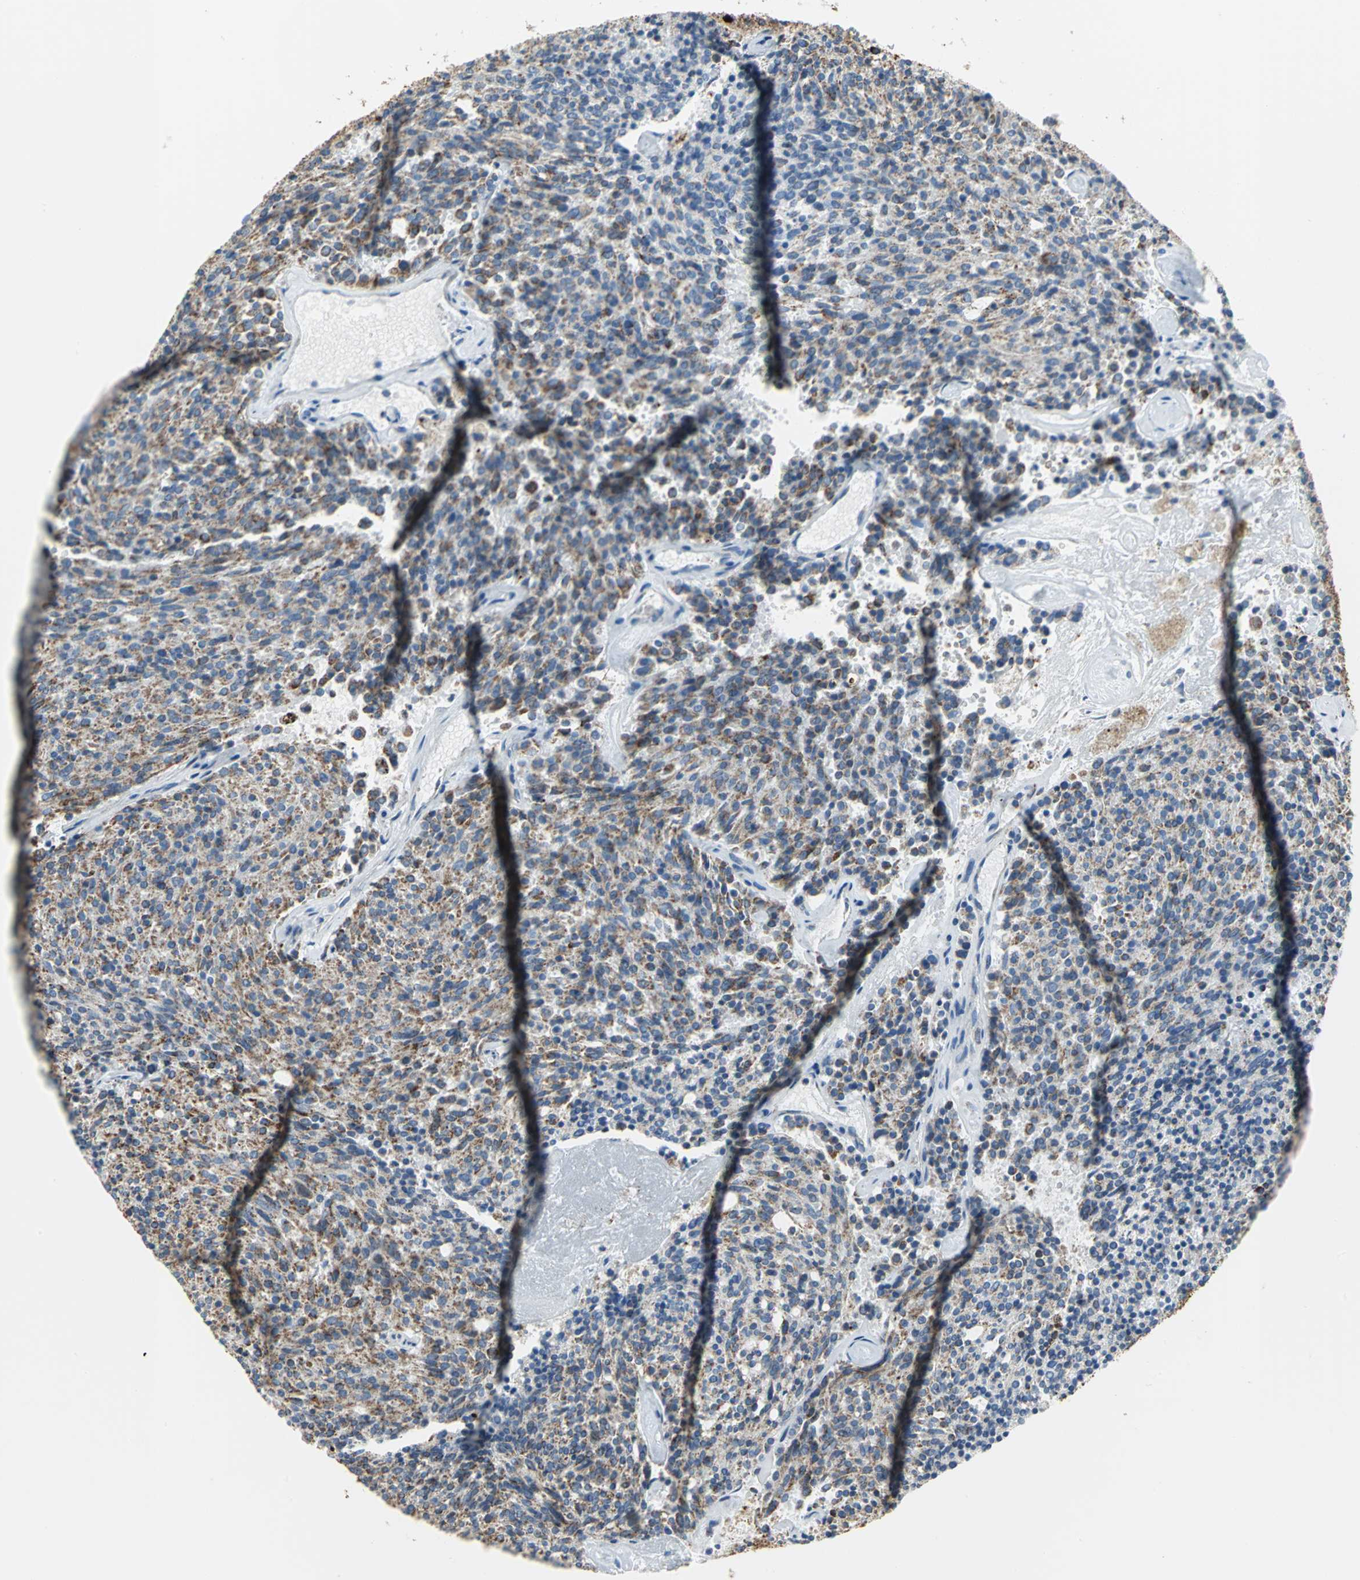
{"staining": {"intensity": "moderate", "quantity": ">75%", "location": "cytoplasmic/membranous"}, "tissue": "carcinoid", "cell_type": "Tumor cells", "image_type": "cancer", "snomed": [{"axis": "morphology", "description": "Carcinoid, malignant, NOS"}, {"axis": "topography", "description": "Pancreas"}], "caption": "Carcinoid stained with a brown dye shows moderate cytoplasmic/membranous positive expression in about >75% of tumor cells.", "gene": "NTRK1", "patient": {"sex": "female", "age": 54}}